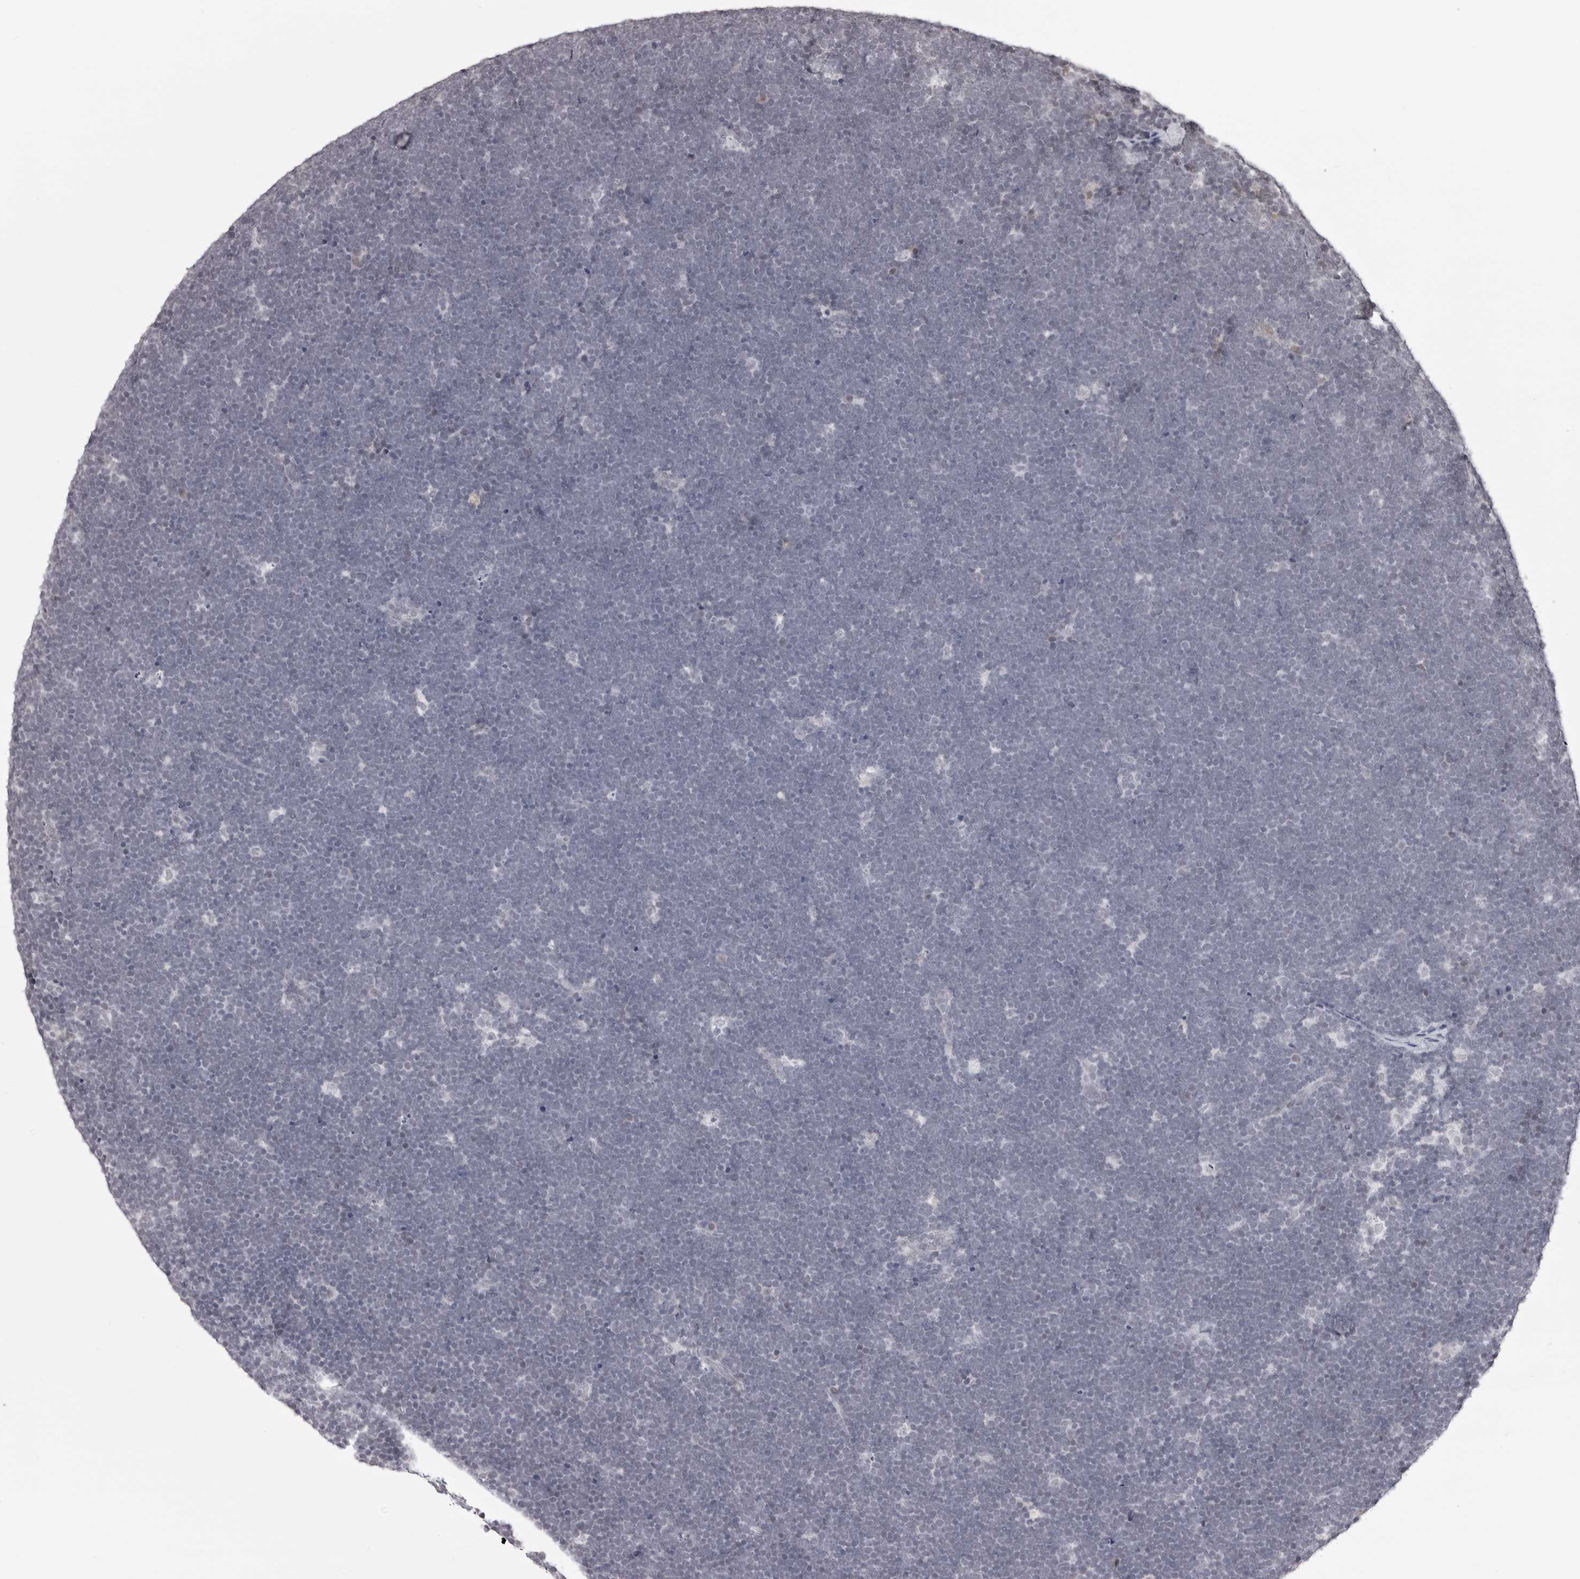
{"staining": {"intensity": "negative", "quantity": "none", "location": "none"}, "tissue": "lymphoma", "cell_type": "Tumor cells", "image_type": "cancer", "snomed": [{"axis": "morphology", "description": "Malignant lymphoma, non-Hodgkin's type, High grade"}, {"axis": "topography", "description": "Lymph node"}], "caption": "DAB (3,3'-diaminobenzidine) immunohistochemical staining of human high-grade malignant lymphoma, non-Hodgkin's type exhibits no significant expression in tumor cells.", "gene": "PHF3", "patient": {"sex": "male", "age": 13}}